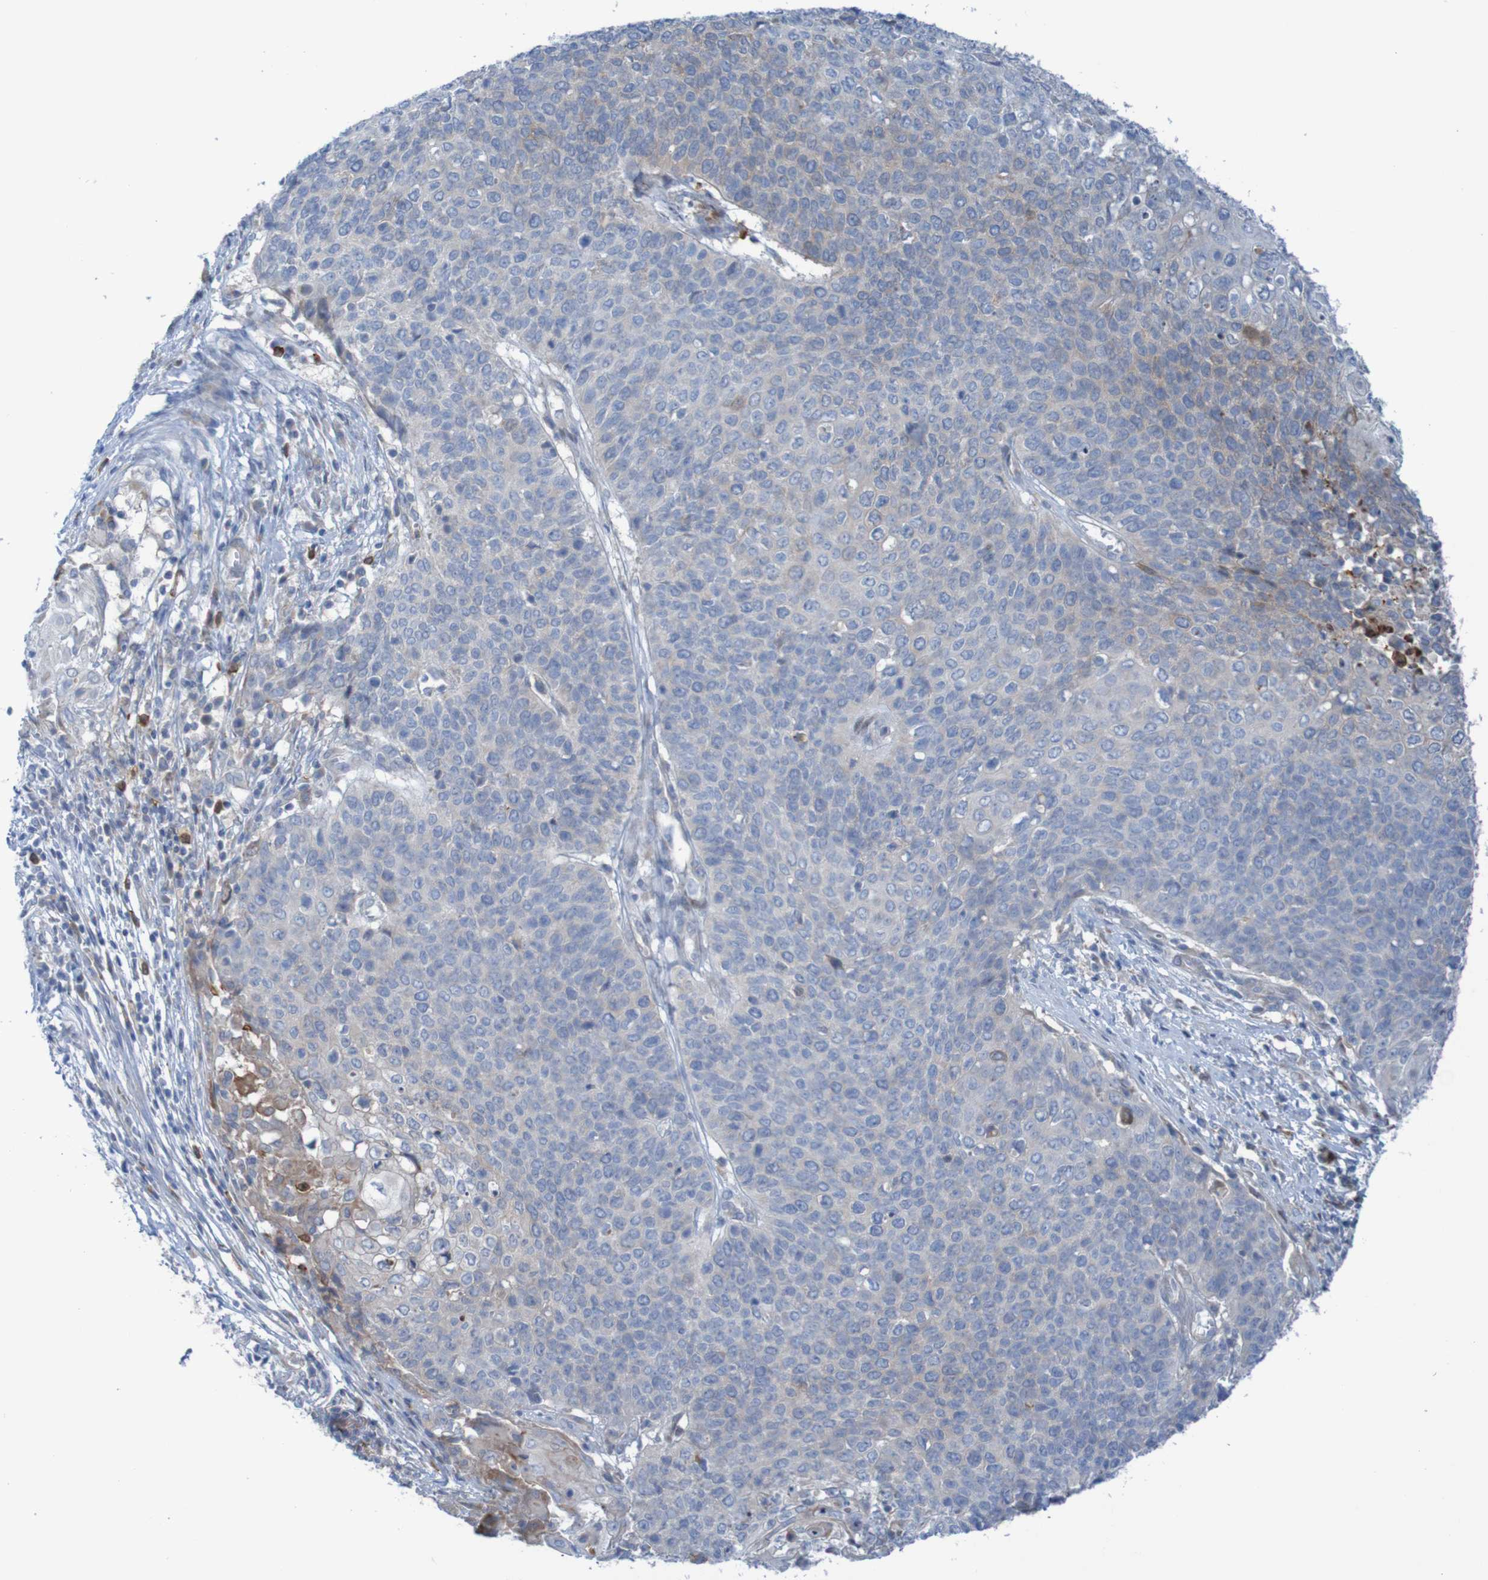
{"staining": {"intensity": "weak", "quantity": "25%-75%", "location": "cytoplasmic/membranous"}, "tissue": "cervical cancer", "cell_type": "Tumor cells", "image_type": "cancer", "snomed": [{"axis": "morphology", "description": "Squamous cell carcinoma, NOS"}, {"axis": "topography", "description": "Cervix"}], "caption": "Protein staining shows weak cytoplasmic/membranous positivity in about 25%-75% of tumor cells in squamous cell carcinoma (cervical). The staining is performed using DAB (3,3'-diaminobenzidine) brown chromogen to label protein expression. The nuclei are counter-stained blue using hematoxylin.", "gene": "ANGPT4", "patient": {"sex": "female", "age": 39}}